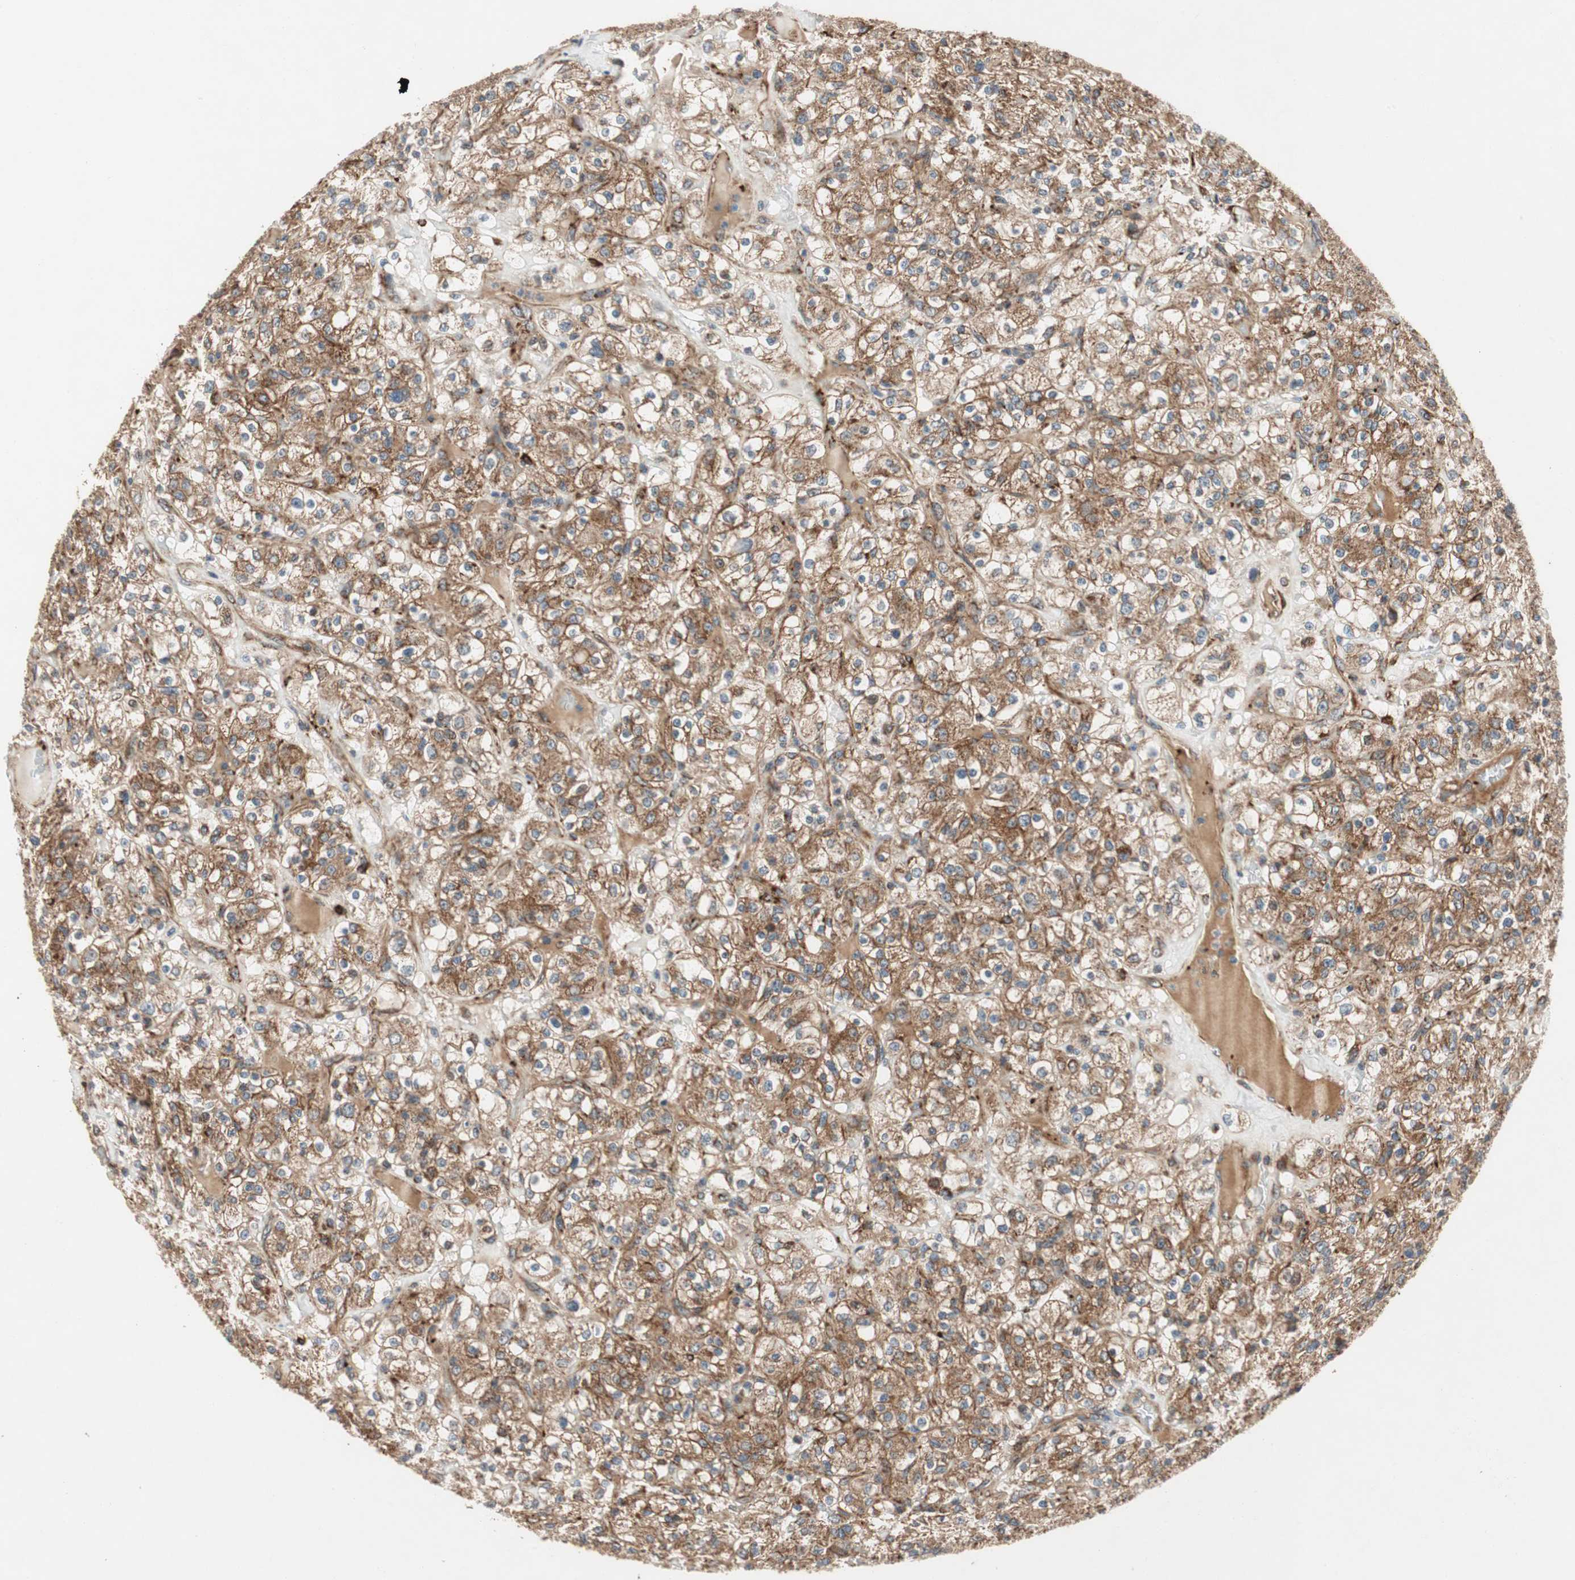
{"staining": {"intensity": "moderate", "quantity": ">75%", "location": "cytoplasmic/membranous"}, "tissue": "renal cancer", "cell_type": "Tumor cells", "image_type": "cancer", "snomed": [{"axis": "morphology", "description": "Normal tissue, NOS"}, {"axis": "morphology", "description": "Adenocarcinoma, NOS"}, {"axis": "topography", "description": "Kidney"}], "caption": "A brown stain highlights moderate cytoplasmic/membranous staining of a protein in human renal cancer tumor cells.", "gene": "AKAP1", "patient": {"sex": "female", "age": 72}}